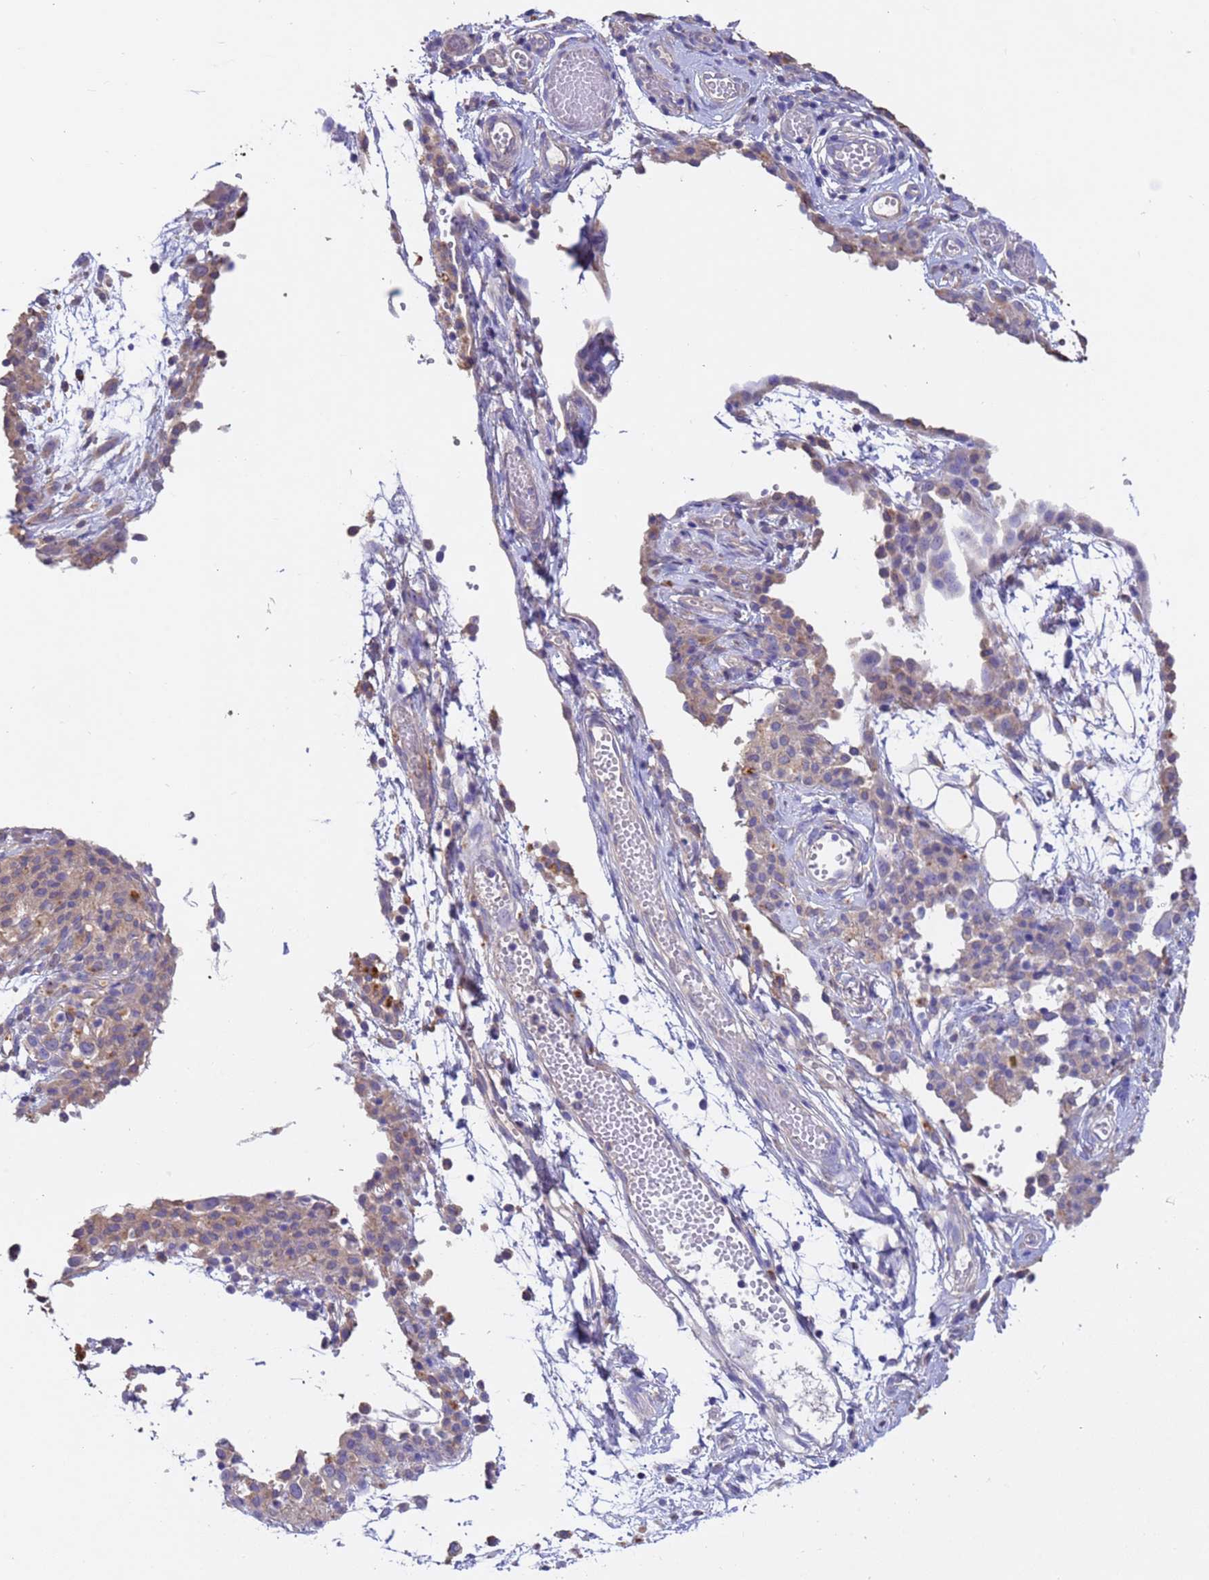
{"staining": {"intensity": "weak", "quantity": "25%-75%", "location": "cytoplasmic/membranous"}, "tissue": "ovarian cancer", "cell_type": "Tumor cells", "image_type": "cancer", "snomed": [{"axis": "morphology", "description": "Carcinoma, endometroid"}, {"axis": "topography", "description": "Ovary"}], "caption": "Immunohistochemical staining of human ovarian endometroid carcinoma reveals low levels of weak cytoplasmic/membranous protein staining in about 25%-75% of tumor cells.", "gene": "SRL", "patient": {"sex": "female", "age": 42}}